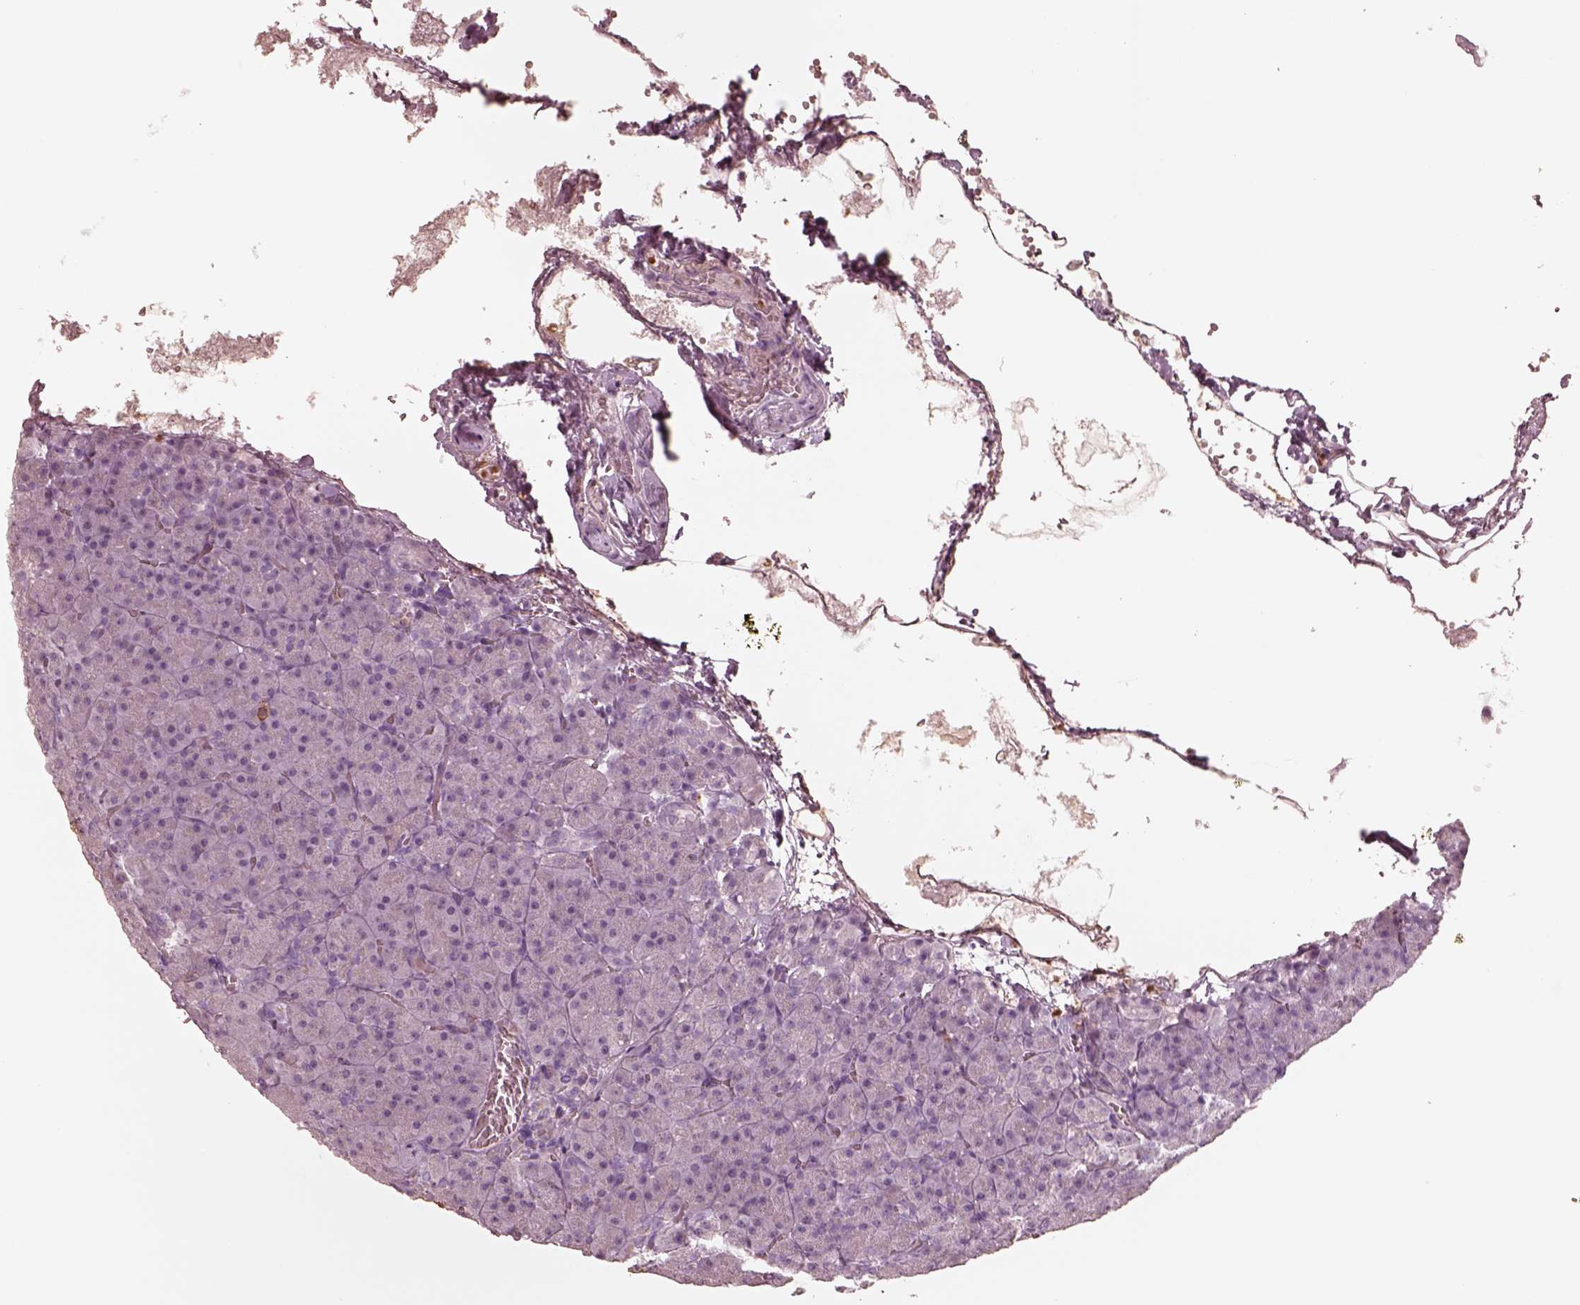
{"staining": {"intensity": "negative", "quantity": "none", "location": "none"}, "tissue": "pancreas", "cell_type": "Exocrine glandular cells", "image_type": "normal", "snomed": [{"axis": "morphology", "description": "Normal tissue, NOS"}, {"axis": "topography", "description": "Pancreas"}], "caption": "High power microscopy histopathology image of an IHC micrograph of normal pancreas, revealing no significant staining in exocrine glandular cells.", "gene": "GPRIN1", "patient": {"sex": "female", "age": 74}}